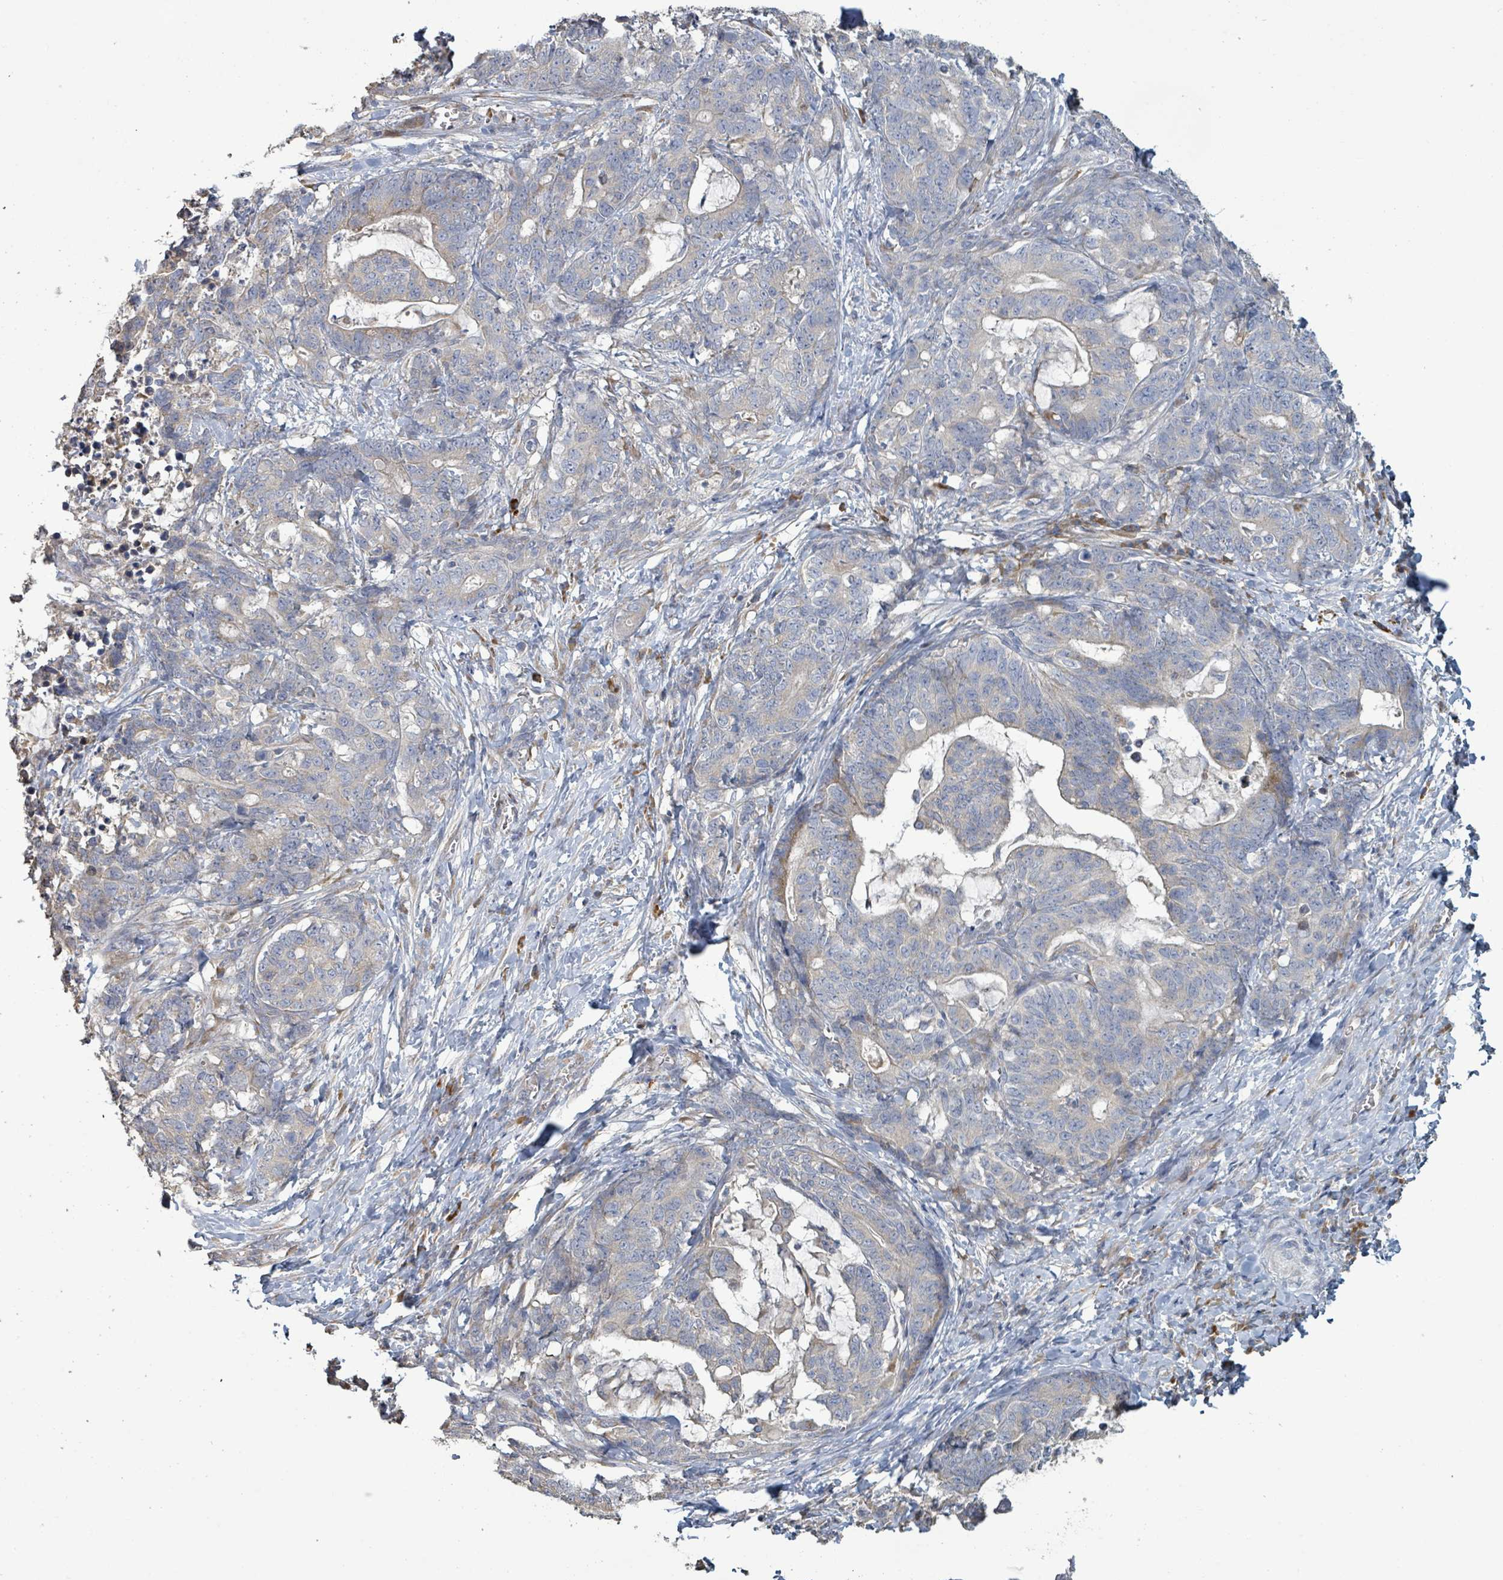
{"staining": {"intensity": "weak", "quantity": "<25%", "location": "cytoplasmic/membranous"}, "tissue": "stomach cancer", "cell_type": "Tumor cells", "image_type": "cancer", "snomed": [{"axis": "morphology", "description": "Normal tissue, NOS"}, {"axis": "morphology", "description": "Adenocarcinoma, NOS"}, {"axis": "topography", "description": "Stomach"}], "caption": "A high-resolution photomicrograph shows IHC staining of stomach cancer (adenocarcinoma), which displays no significant positivity in tumor cells. The staining was performed using DAB (3,3'-diaminobenzidine) to visualize the protein expression in brown, while the nuclei were stained in blue with hematoxylin (Magnification: 20x).", "gene": "KCNS2", "patient": {"sex": "female", "age": 64}}